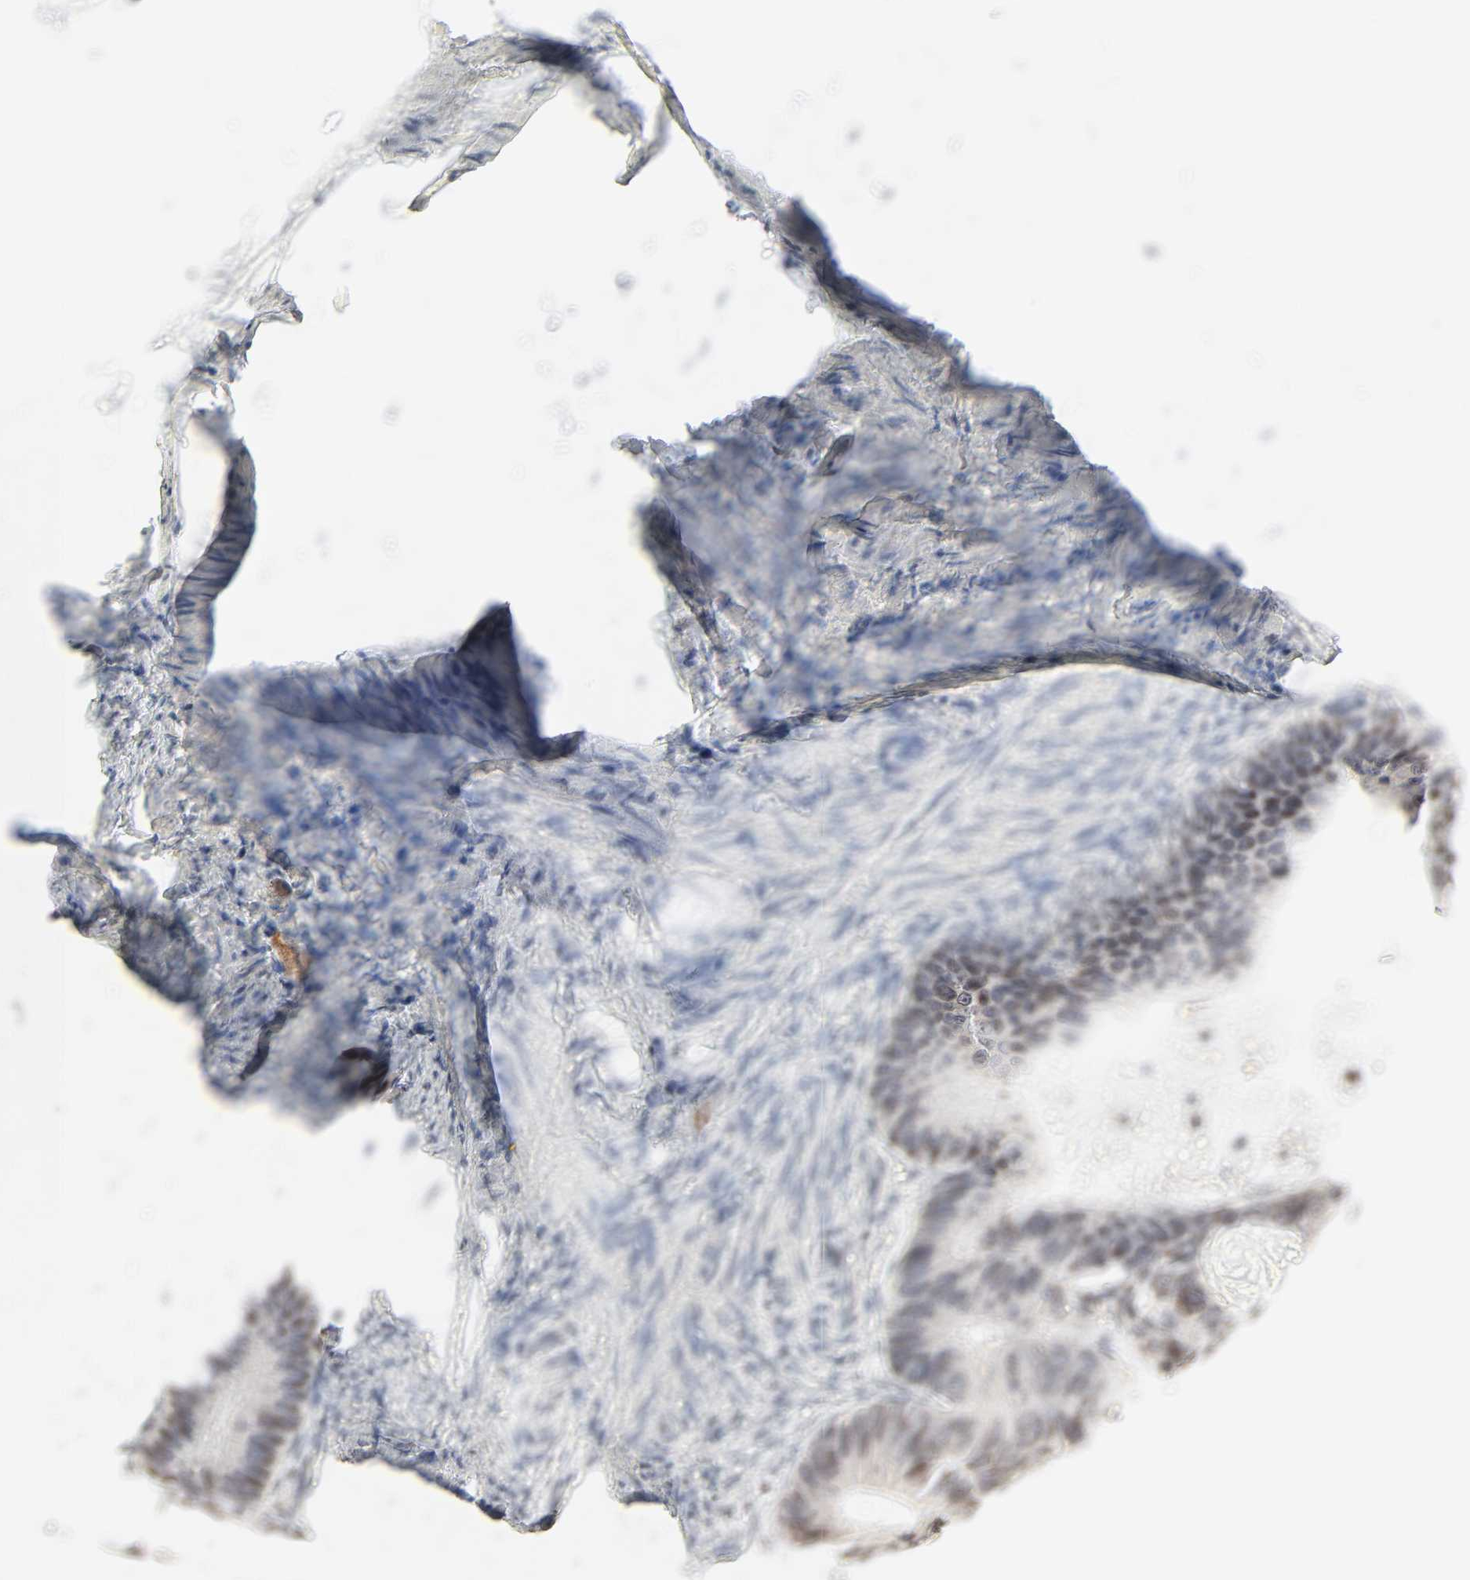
{"staining": {"intensity": "weak", "quantity": "25%-75%", "location": "cytoplasmic/membranous,nuclear"}, "tissue": "colorectal cancer", "cell_type": "Tumor cells", "image_type": "cancer", "snomed": [{"axis": "morphology", "description": "Adenocarcinoma, NOS"}, {"axis": "topography", "description": "Colon"}], "caption": "Protein staining of colorectal adenocarcinoma tissue demonstrates weak cytoplasmic/membranous and nuclear expression in about 25%-75% of tumor cells.", "gene": "MAD1L1", "patient": {"sex": "female", "age": 55}}